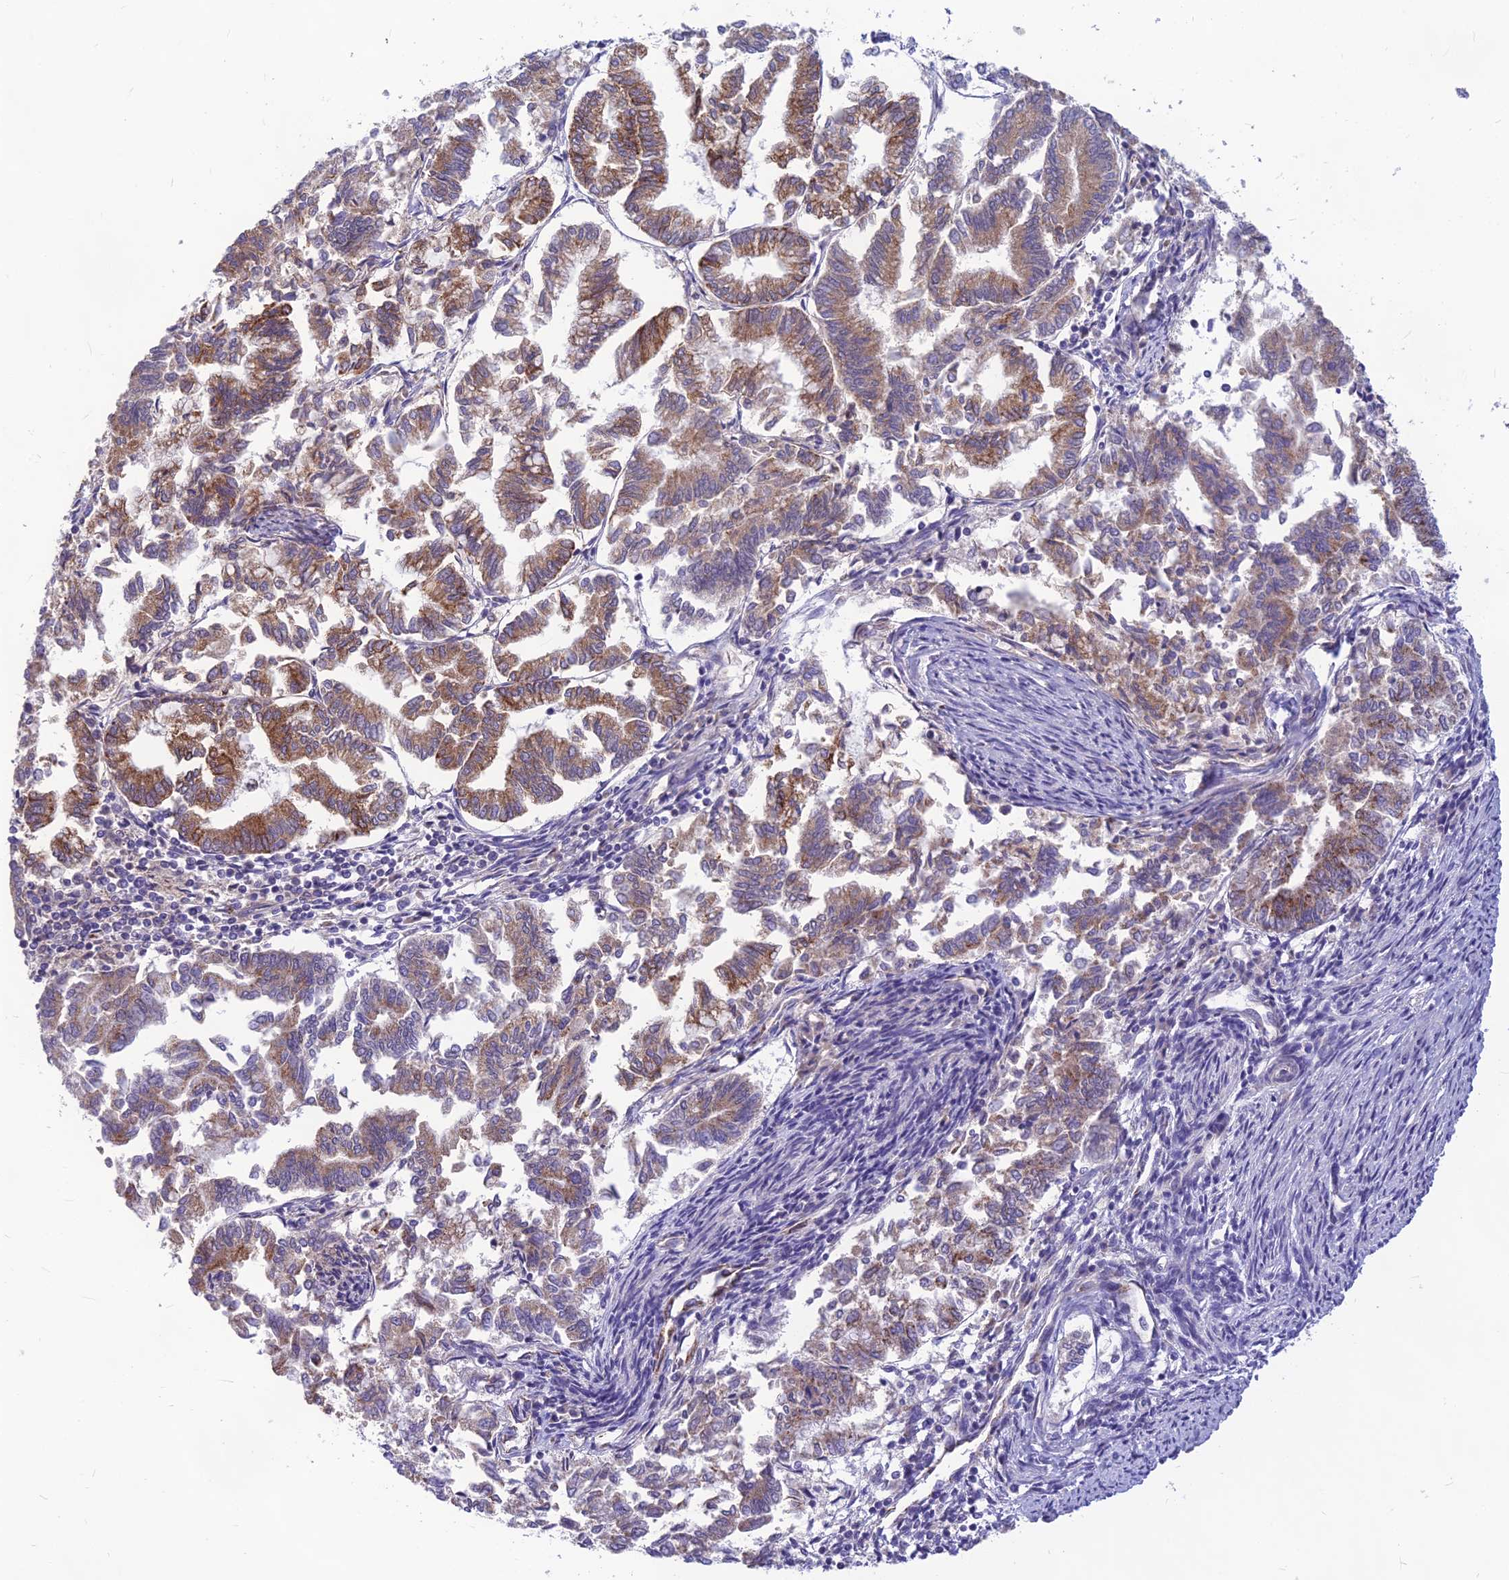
{"staining": {"intensity": "moderate", "quantity": "25%-75%", "location": "cytoplasmic/membranous"}, "tissue": "endometrial cancer", "cell_type": "Tumor cells", "image_type": "cancer", "snomed": [{"axis": "morphology", "description": "Adenocarcinoma, NOS"}, {"axis": "topography", "description": "Endometrium"}], "caption": "Immunohistochemistry histopathology image of neoplastic tissue: human endometrial cancer stained using immunohistochemistry (IHC) displays medium levels of moderate protein expression localized specifically in the cytoplasmic/membranous of tumor cells, appearing as a cytoplasmic/membranous brown color.", "gene": "PTCD2", "patient": {"sex": "female", "age": 79}}